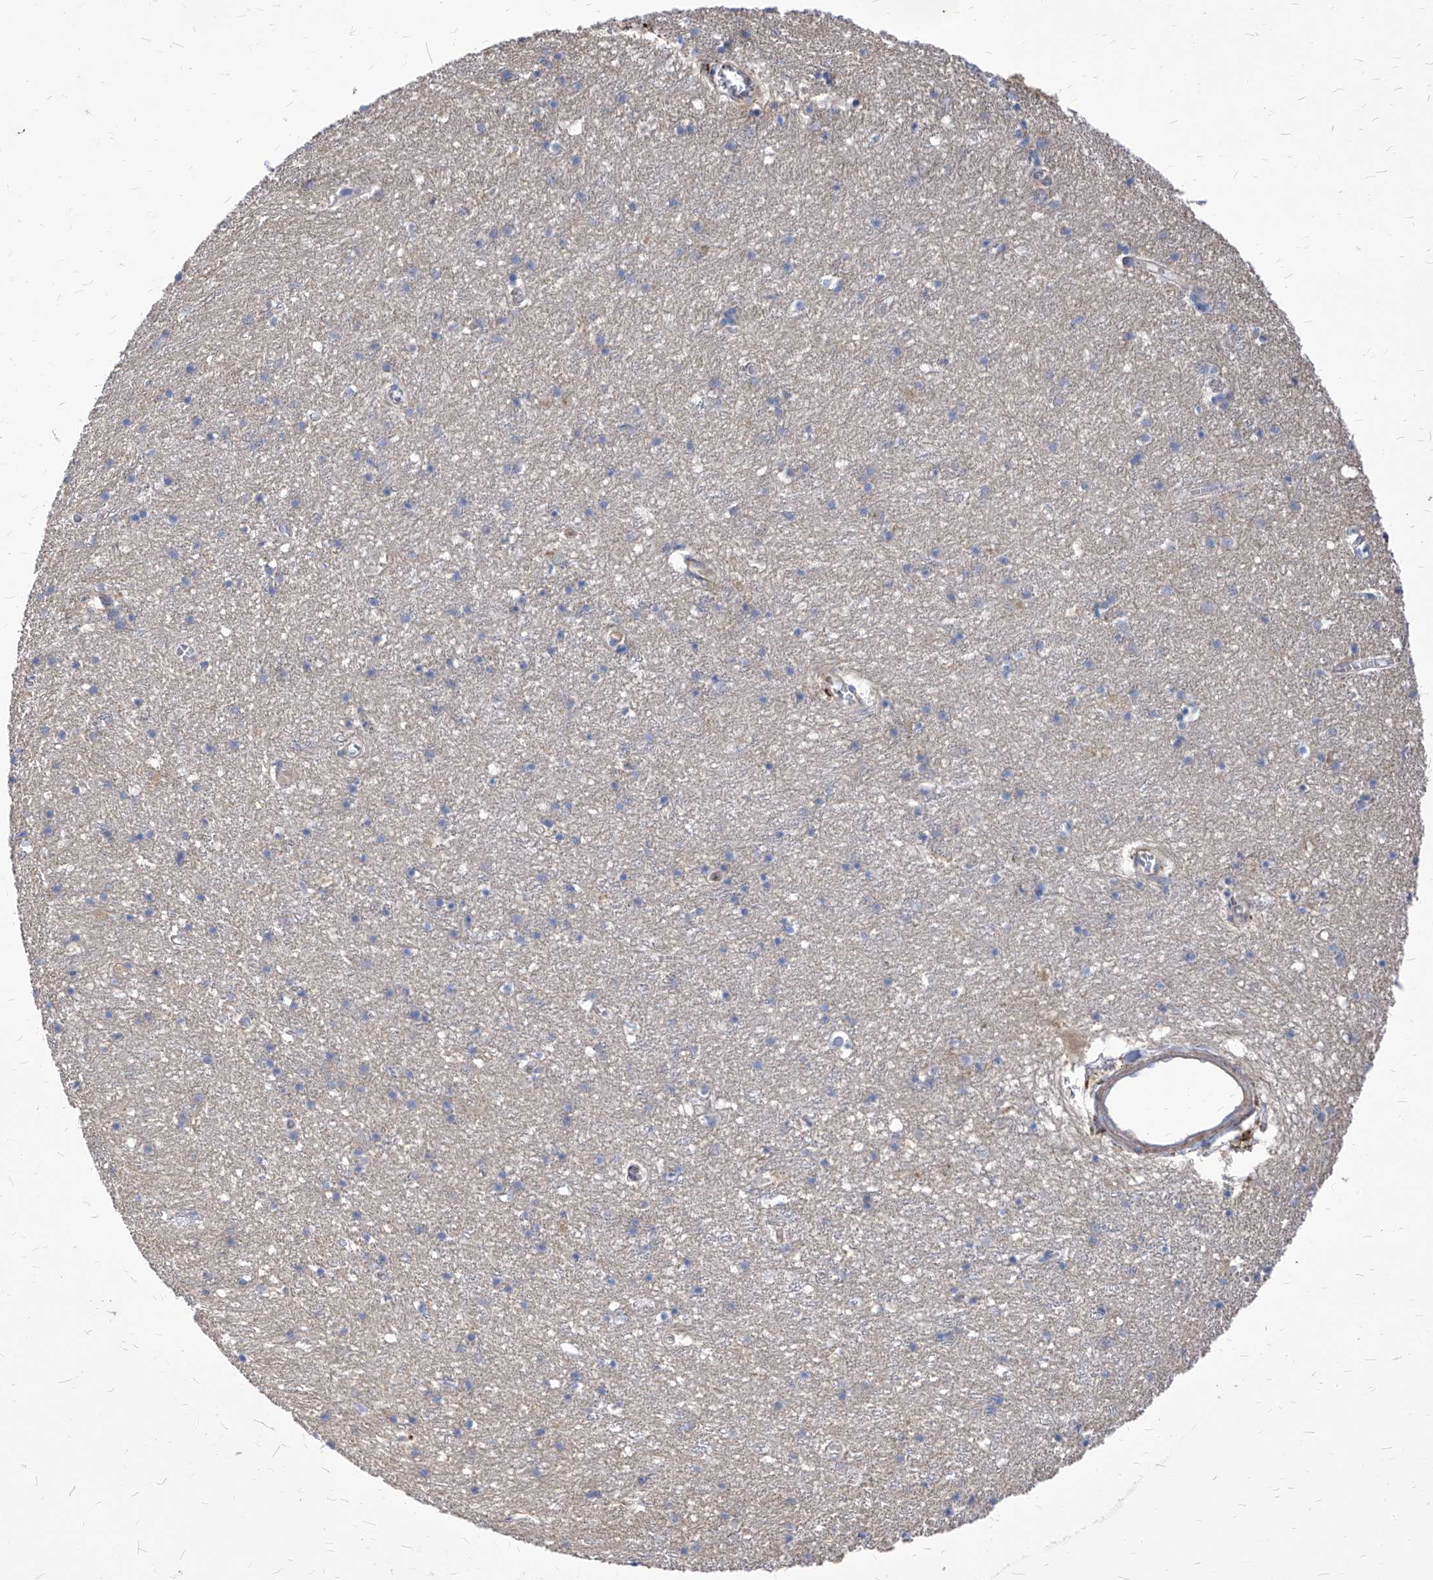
{"staining": {"intensity": "weak", "quantity": "25%-75%", "location": "cytoplasmic/membranous"}, "tissue": "cerebral cortex", "cell_type": "Endothelial cells", "image_type": "normal", "snomed": [{"axis": "morphology", "description": "Normal tissue, NOS"}, {"axis": "topography", "description": "Cerebral cortex"}], "caption": "The micrograph exhibits immunohistochemical staining of normal cerebral cortex. There is weak cytoplasmic/membranous positivity is present in about 25%-75% of endothelial cells. (DAB (3,3'-diaminobenzidine) = brown stain, brightfield microscopy at high magnification).", "gene": "ABRACL", "patient": {"sex": "female", "age": 64}}